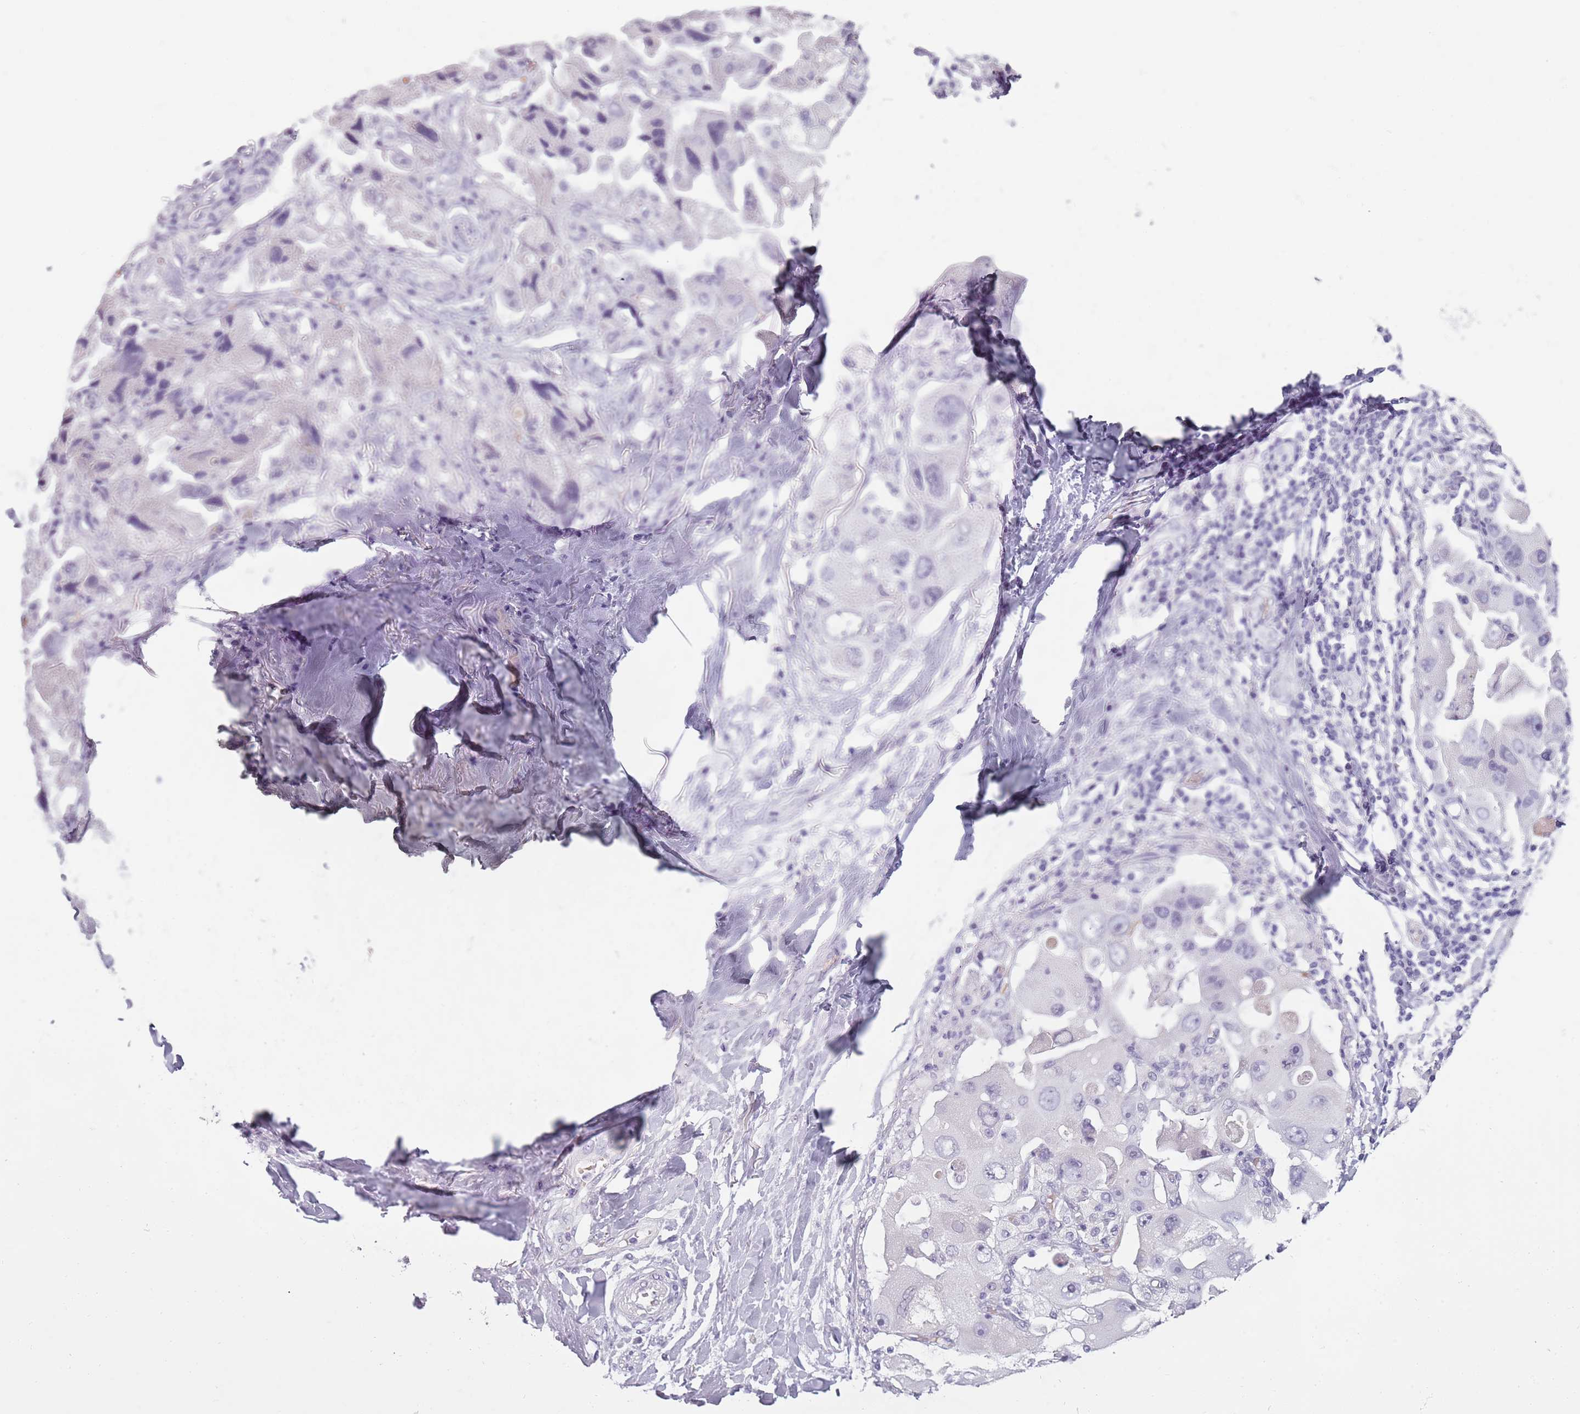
{"staining": {"intensity": "negative", "quantity": "none", "location": "none"}, "tissue": "lung cancer", "cell_type": "Tumor cells", "image_type": "cancer", "snomed": [{"axis": "morphology", "description": "Adenocarcinoma, NOS"}, {"axis": "topography", "description": "Lung"}], "caption": "Immunohistochemistry photomicrograph of neoplastic tissue: human lung adenocarcinoma stained with DAB reveals no significant protein positivity in tumor cells. (Immunohistochemistry (ihc), brightfield microscopy, high magnification).", "gene": "PIEZO1", "patient": {"sex": "female", "age": 54}}